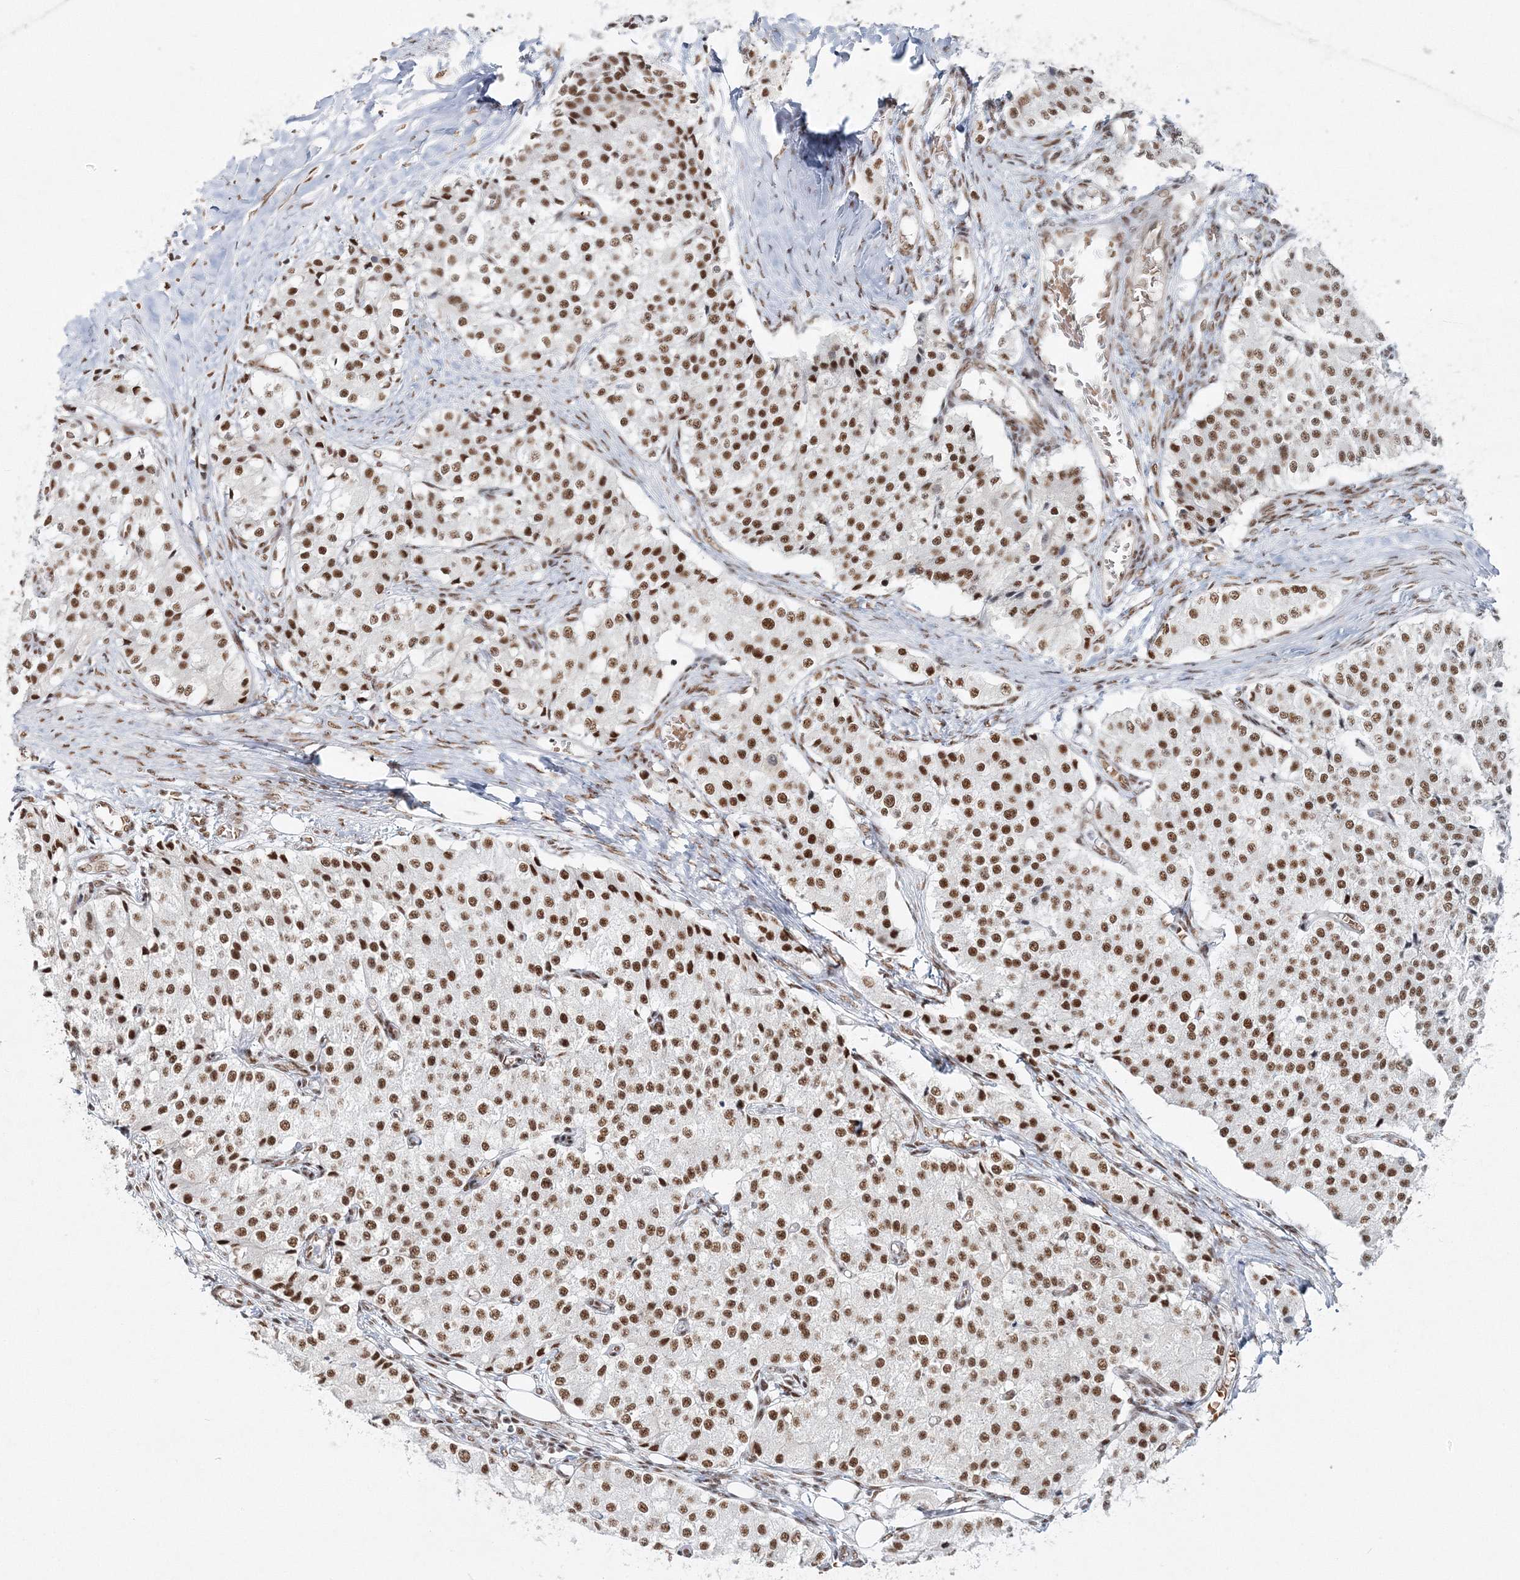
{"staining": {"intensity": "moderate", "quantity": ">75%", "location": "nuclear"}, "tissue": "carcinoid", "cell_type": "Tumor cells", "image_type": "cancer", "snomed": [{"axis": "morphology", "description": "Carcinoid, malignant, NOS"}, {"axis": "topography", "description": "Colon"}], "caption": "An immunohistochemistry (IHC) histopathology image of neoplastic tissue is shown. Protein staining in brown shows moderate nuclear positivity in carcinoid within tumor cells.", "gene": "QRICH1", "patient": {"sex": "female", "age": 52}}